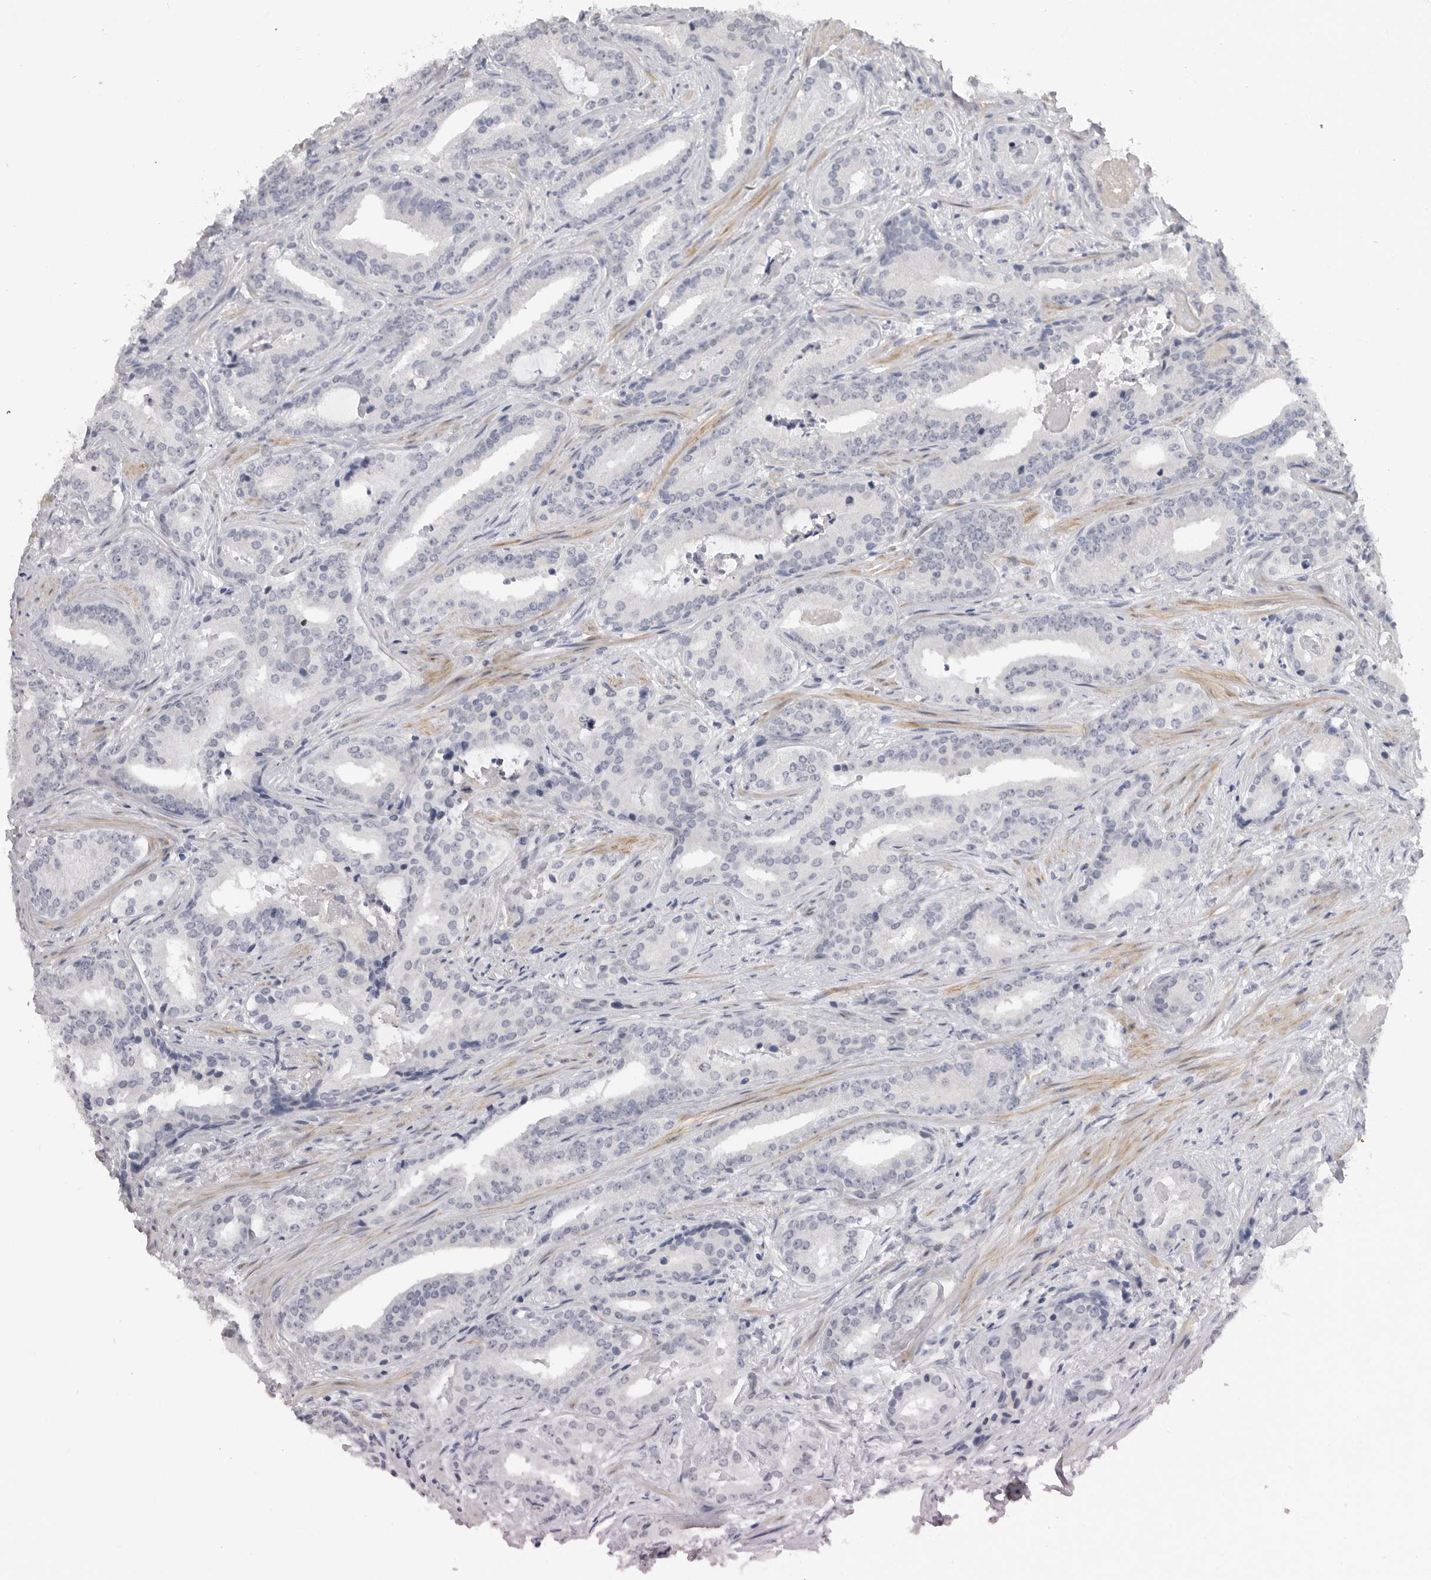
{"staining": {"intensity": "negative", "quantity": "none", "location": "none"}, "tissue": "prostate cancer", "cell_type": "Tumor cells", "image_type": "cancer", "snomed": [{"axis": "morphology", "description": "Adenocarcinoma, Low grade"}, {"axis": "topography", "description": "Prostate"}], "caption": "This is an immunohistochemistry micrograph of human prostate cancer (low-grade adenocarcinoma). There is no expression in tumor cells.", "gene": "PLEKHF1", "patient": {"sex": "male", "age": 67}}